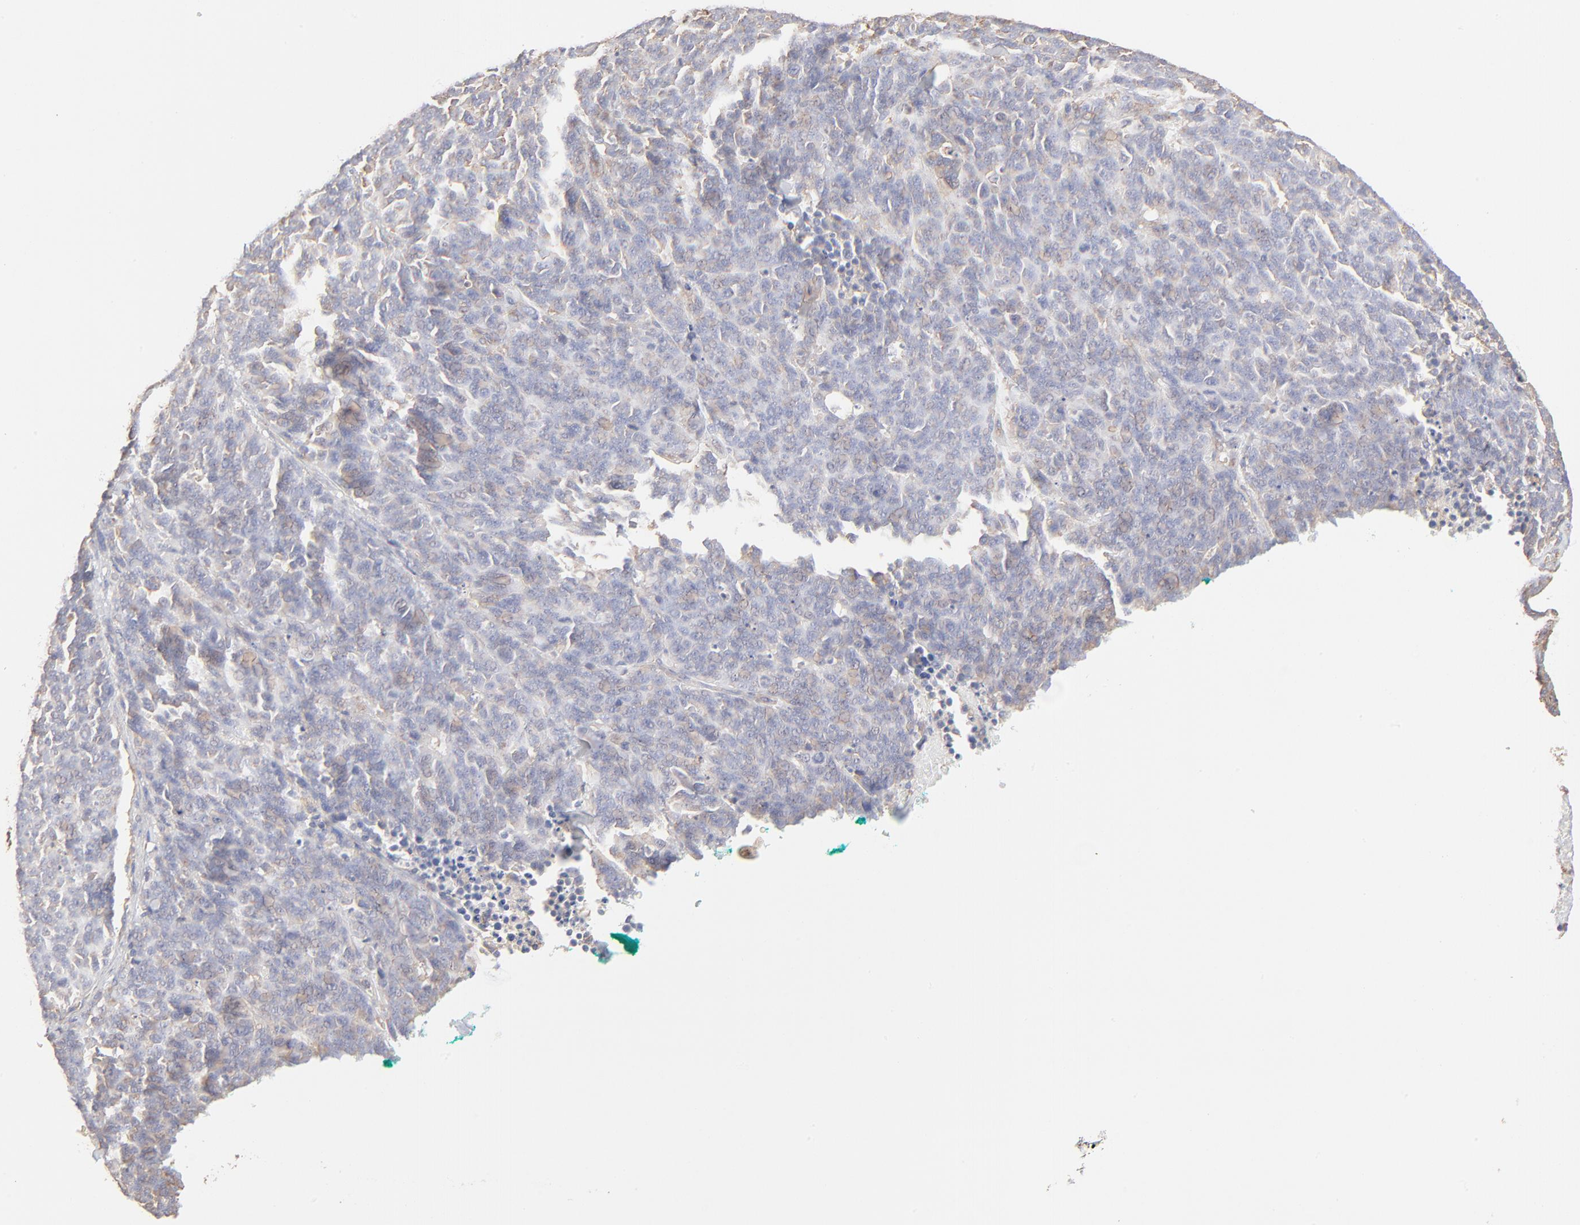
{"staining": {"intensity": "weak", "quantity": "<25%", "location": "cytoplasmic/membranous"}, "tissue": "lung cancer", "cell_type": "Tumor cells", "image_type": "cancer", "snomed": [{"axis": "morphology", "description": "Neoplasm, malignant, NOS"}, {"axis": "topography", "description": "Lung"}], "caption": "Photomicrograph shows no significant protein expression in tumor cells of lung neoplasm (malignant).", "gene": "CLTB", "patient": {"sex": "female", "age": 58}}